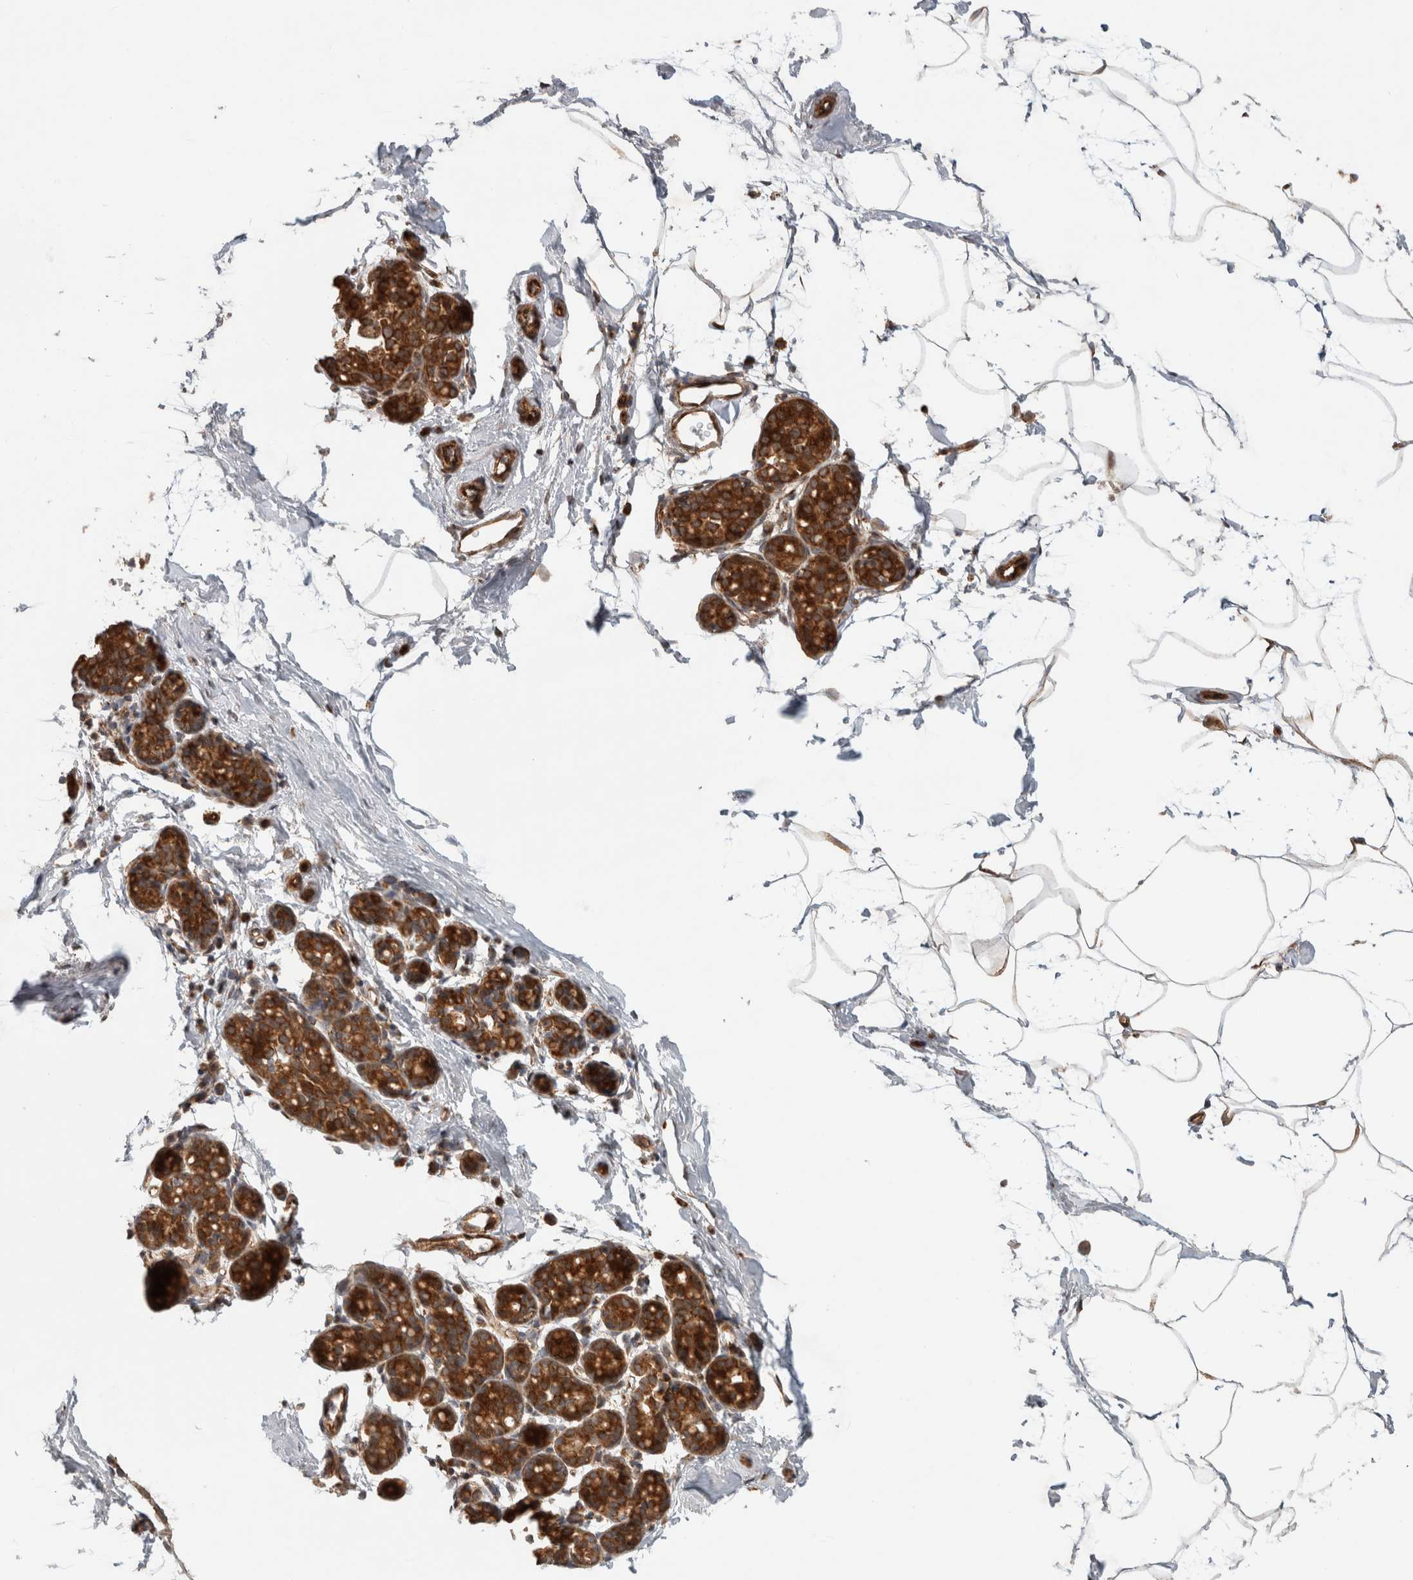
{"staining": {"intensity": "negative", "quantity": "none", "location": "none"}, "tissue": "breast", "cell_type": "Adipocytes", "image_type": "normal", "snomed": [{"axis": "morphology", "description": "Normal tissue, NOS"}, {"axis": "topography", "description": "Breast"}], "caption": "IHC photomicrograph of benign breast: breast stained with DAB (3,3'-diaminobenzidine) displays no significant protein staining in adipocytes. (Stains: DAB (3,3'-diaminobenzidine) immunohistochemistry with hematoxylin counter stain, Microscopy: brightfield microscopy at high magnification).", "gene": "TUBD1", "patient": {"sex": "female", "age": 62}}